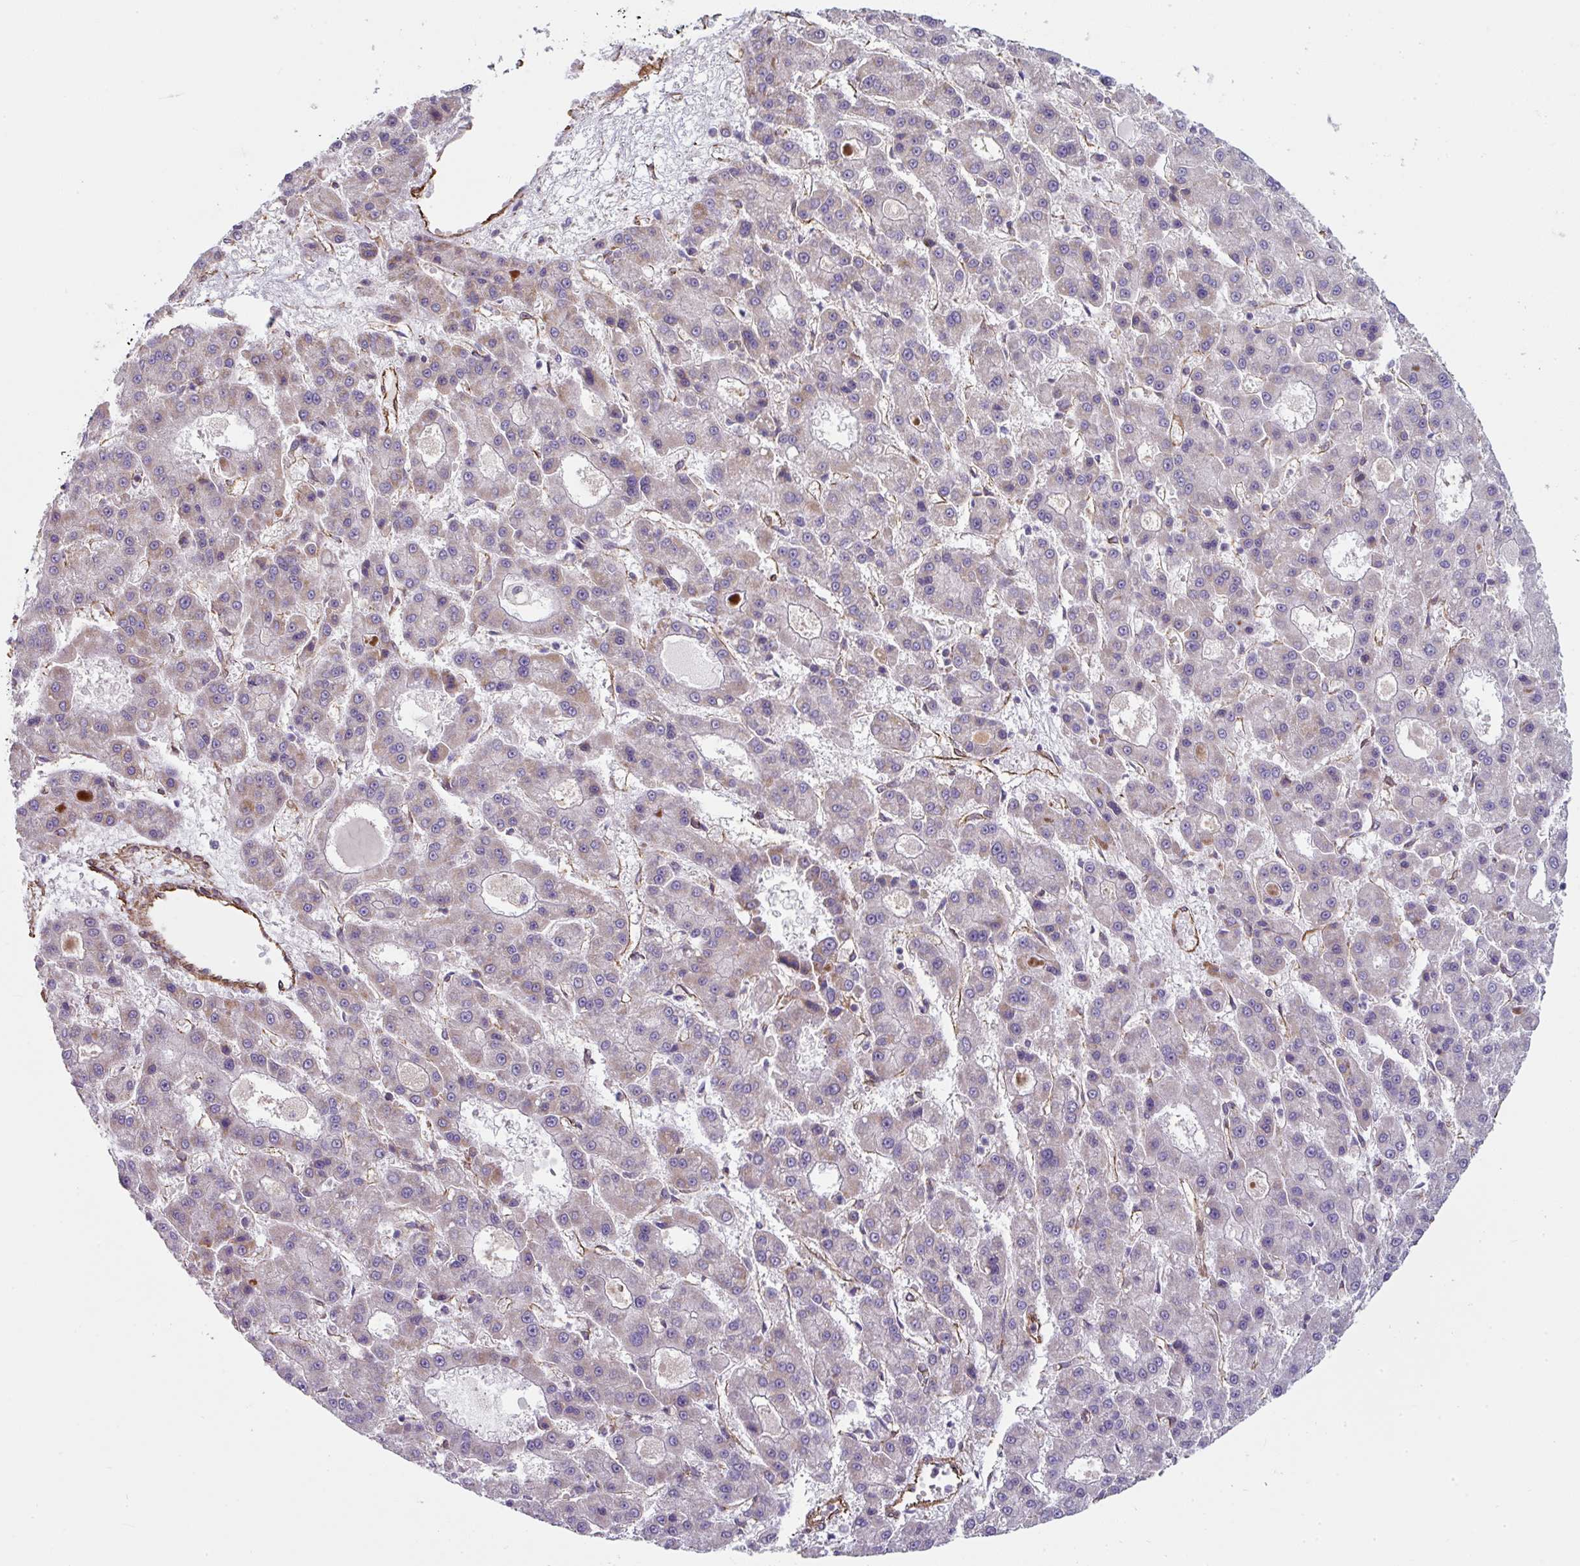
{"staining": {"intensity": "weak", "quantity": "<25%", "location": "cytoplasmic/membranous"}, "tissue": "liver cancer", "cell_type": "Tumor cells", "image_type": "cancer", "snomed": [{"axis": "morphology", "description": "Carcinoma, Hepatocellular, NOS"}, {"axis": "topography", "description": "Liver"}], "caption": "Tumor cells show no significant protein expression in hepatocellular carcinoma (liver). Nuclei are stained in blue.", "gene": "ANKUB1", "patient": {"sex": "male", "age": 70}}